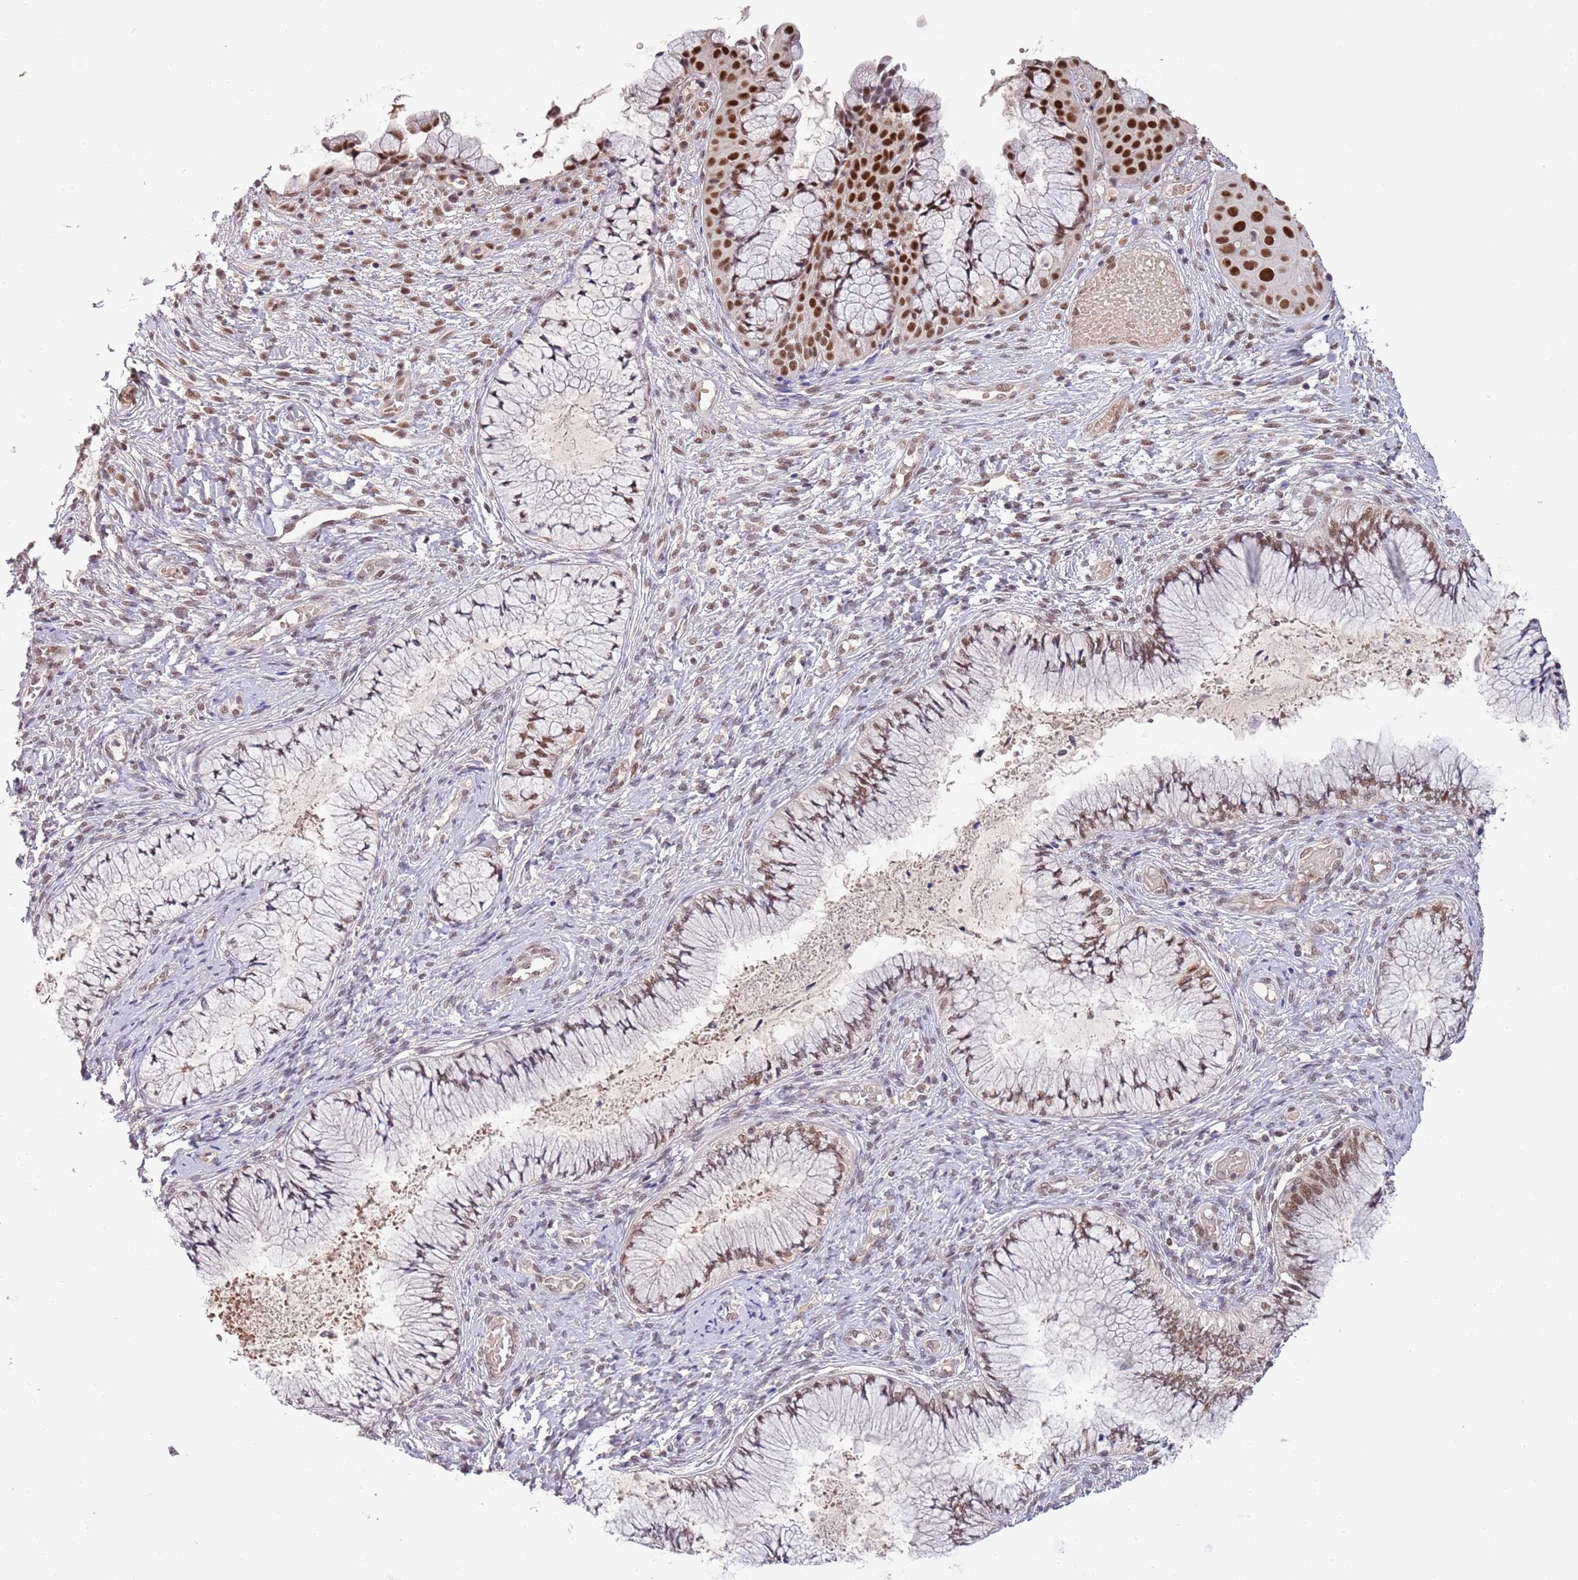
{"staining": {"intensity": "moderate", "quantity": "25%-75%", "location": "nuclear"}, "tissue": "cervix", "cell_type": "Glandular cells", "image_type": "normal", "snomed": [{"axis": "morphology", "description": "Normal tissue, NOS"}, {"axis": "topography", "description": "Cervix"}], "caption": "Protein analysis of unremarkable cervix shows moderate nuclear positivity in approximately 25%-75% of glandular cells.", "gene": "ZBTB7A", "patient": {"sex": "female", "age": 42}}